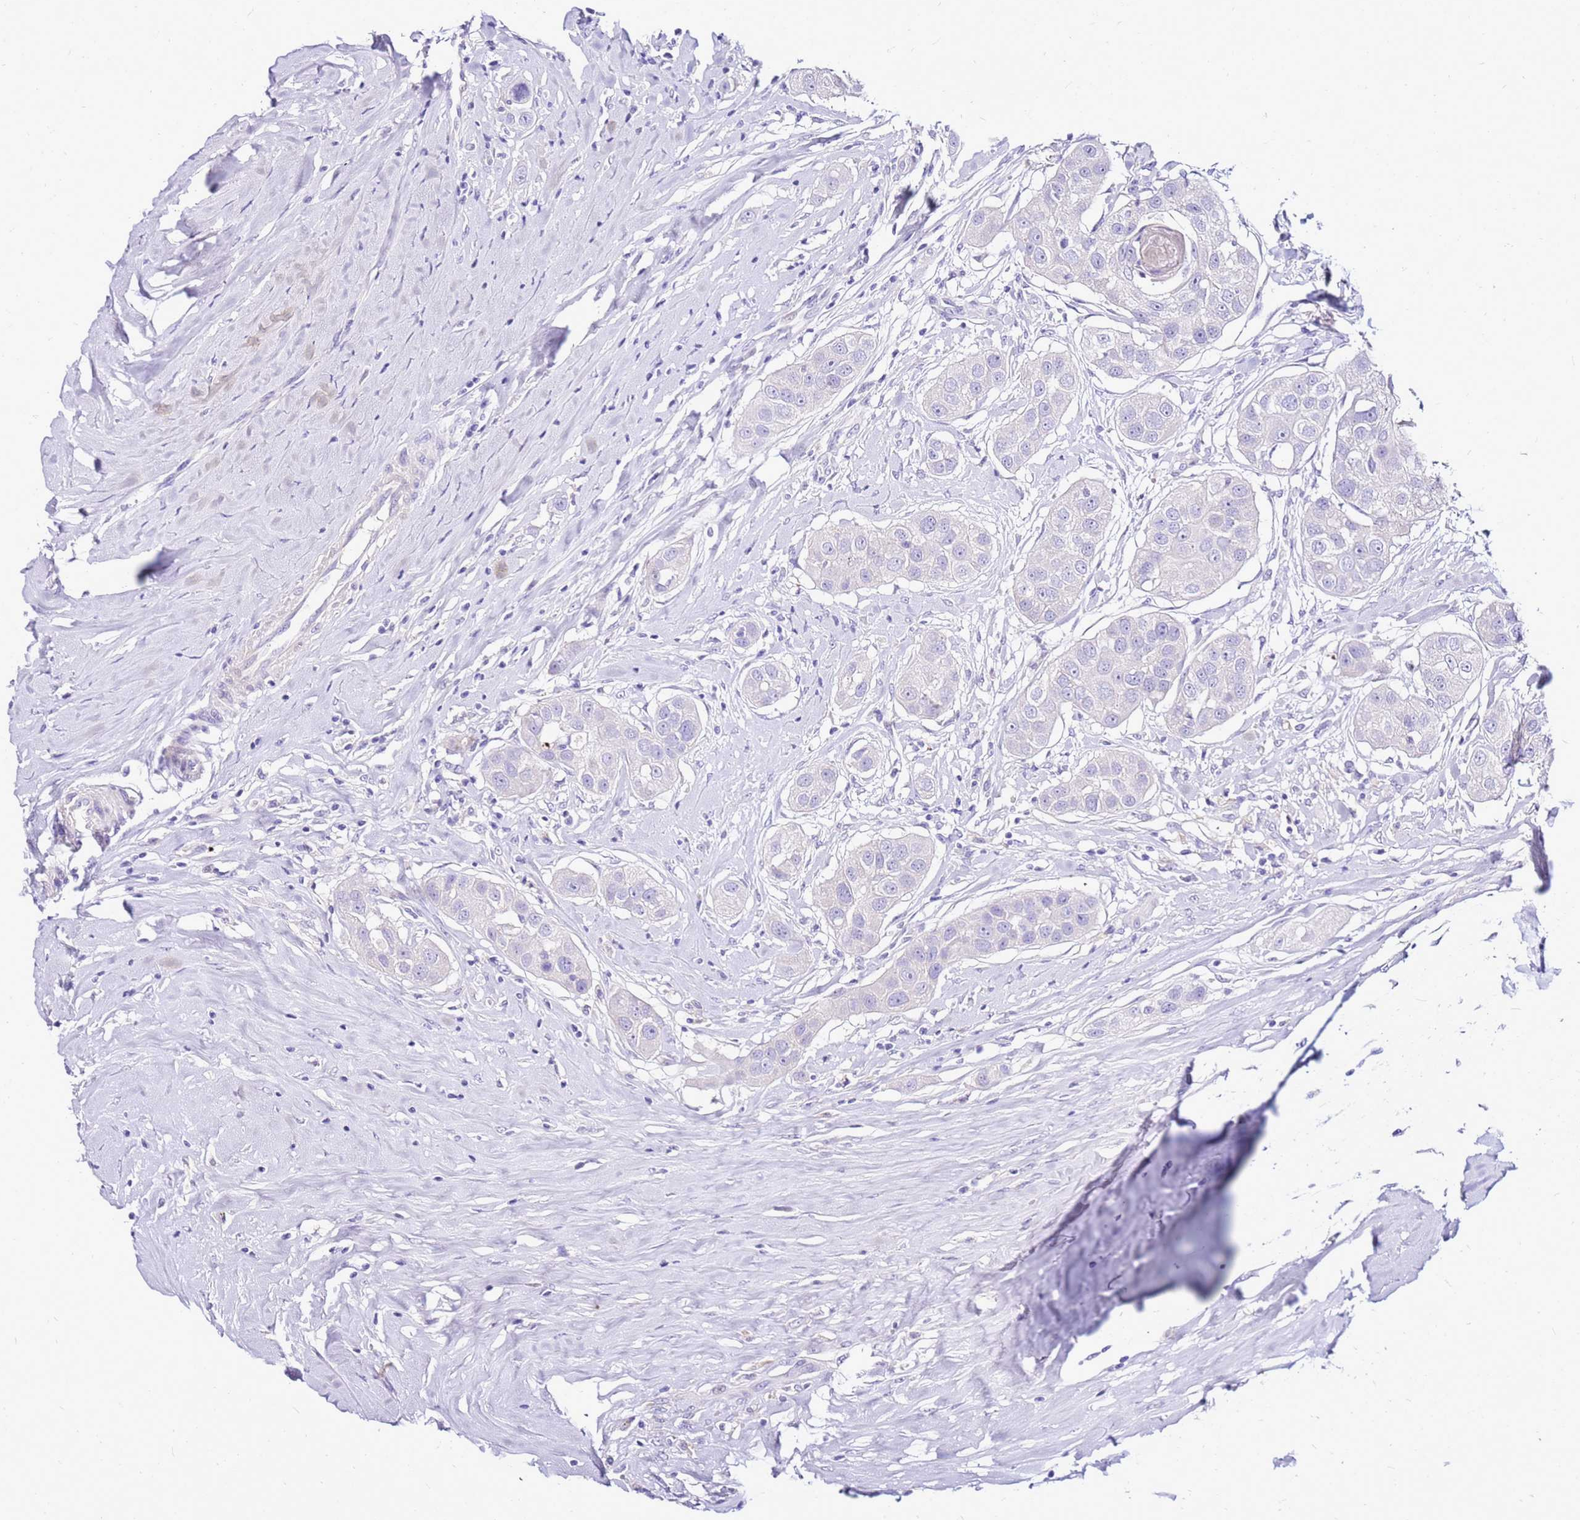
{"staining": {"intensity": "negative", "quantity": "none", "location": "none"}, "tissue": "head and neck cancer", "cell_type": "Tumor cells", "image_type": "cancer", "snomed": [{"axis": "morphology", "description": "Normal tissue, NOS"}, {"axis": "morphology", "description": "Squamous cell carcinoma, NOS"}, {"axis": "topography", "description": "Skeletal muscle"}, {"axis": "topography", "description": "Head-Neck"}], "caption": "Tumor cells are negative for protein expression in human head and neck squamous cell carcinoma.", "gene": "DCDC2B", "patient": {"sex": "male", "age": 51}}